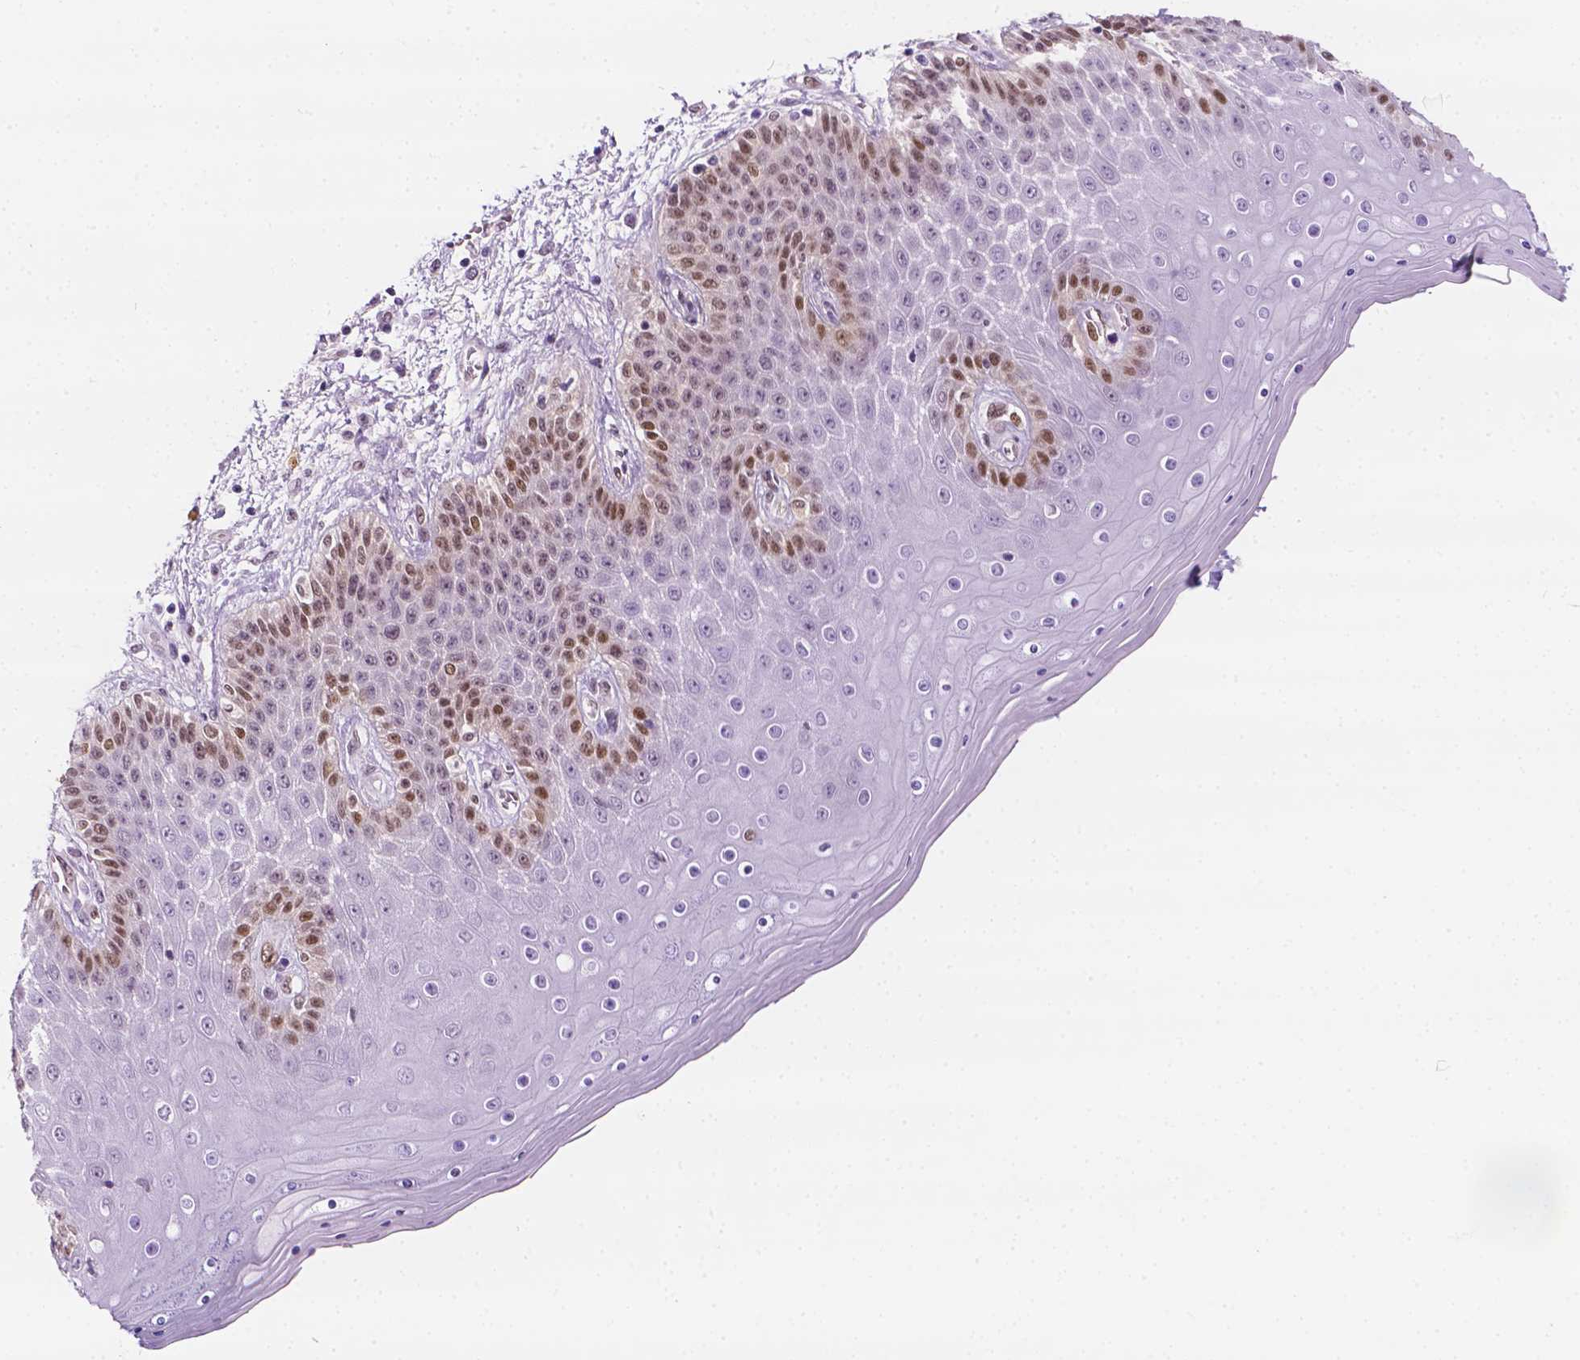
{"staining": {"intensity": "moderate", "quantity": "25%-75%", "location": "nuclear"}, "tissue": "skin", "cell_type": "Epidermal cells", "image_type": "normal", "snomed": [{"axis": "morphology", "description": "Normal tissue, NOS"}, {"axis": "topography", "description": "Anal"}], "caption": "IHC photomicrograph of benign skin stained for a protein (brown), which exhibits medium levels of moderate nuclear positivity in about 25%-75% of epidermal cells.", "gene": "ERF", "patient": {"sex": "female", "age": 46}}